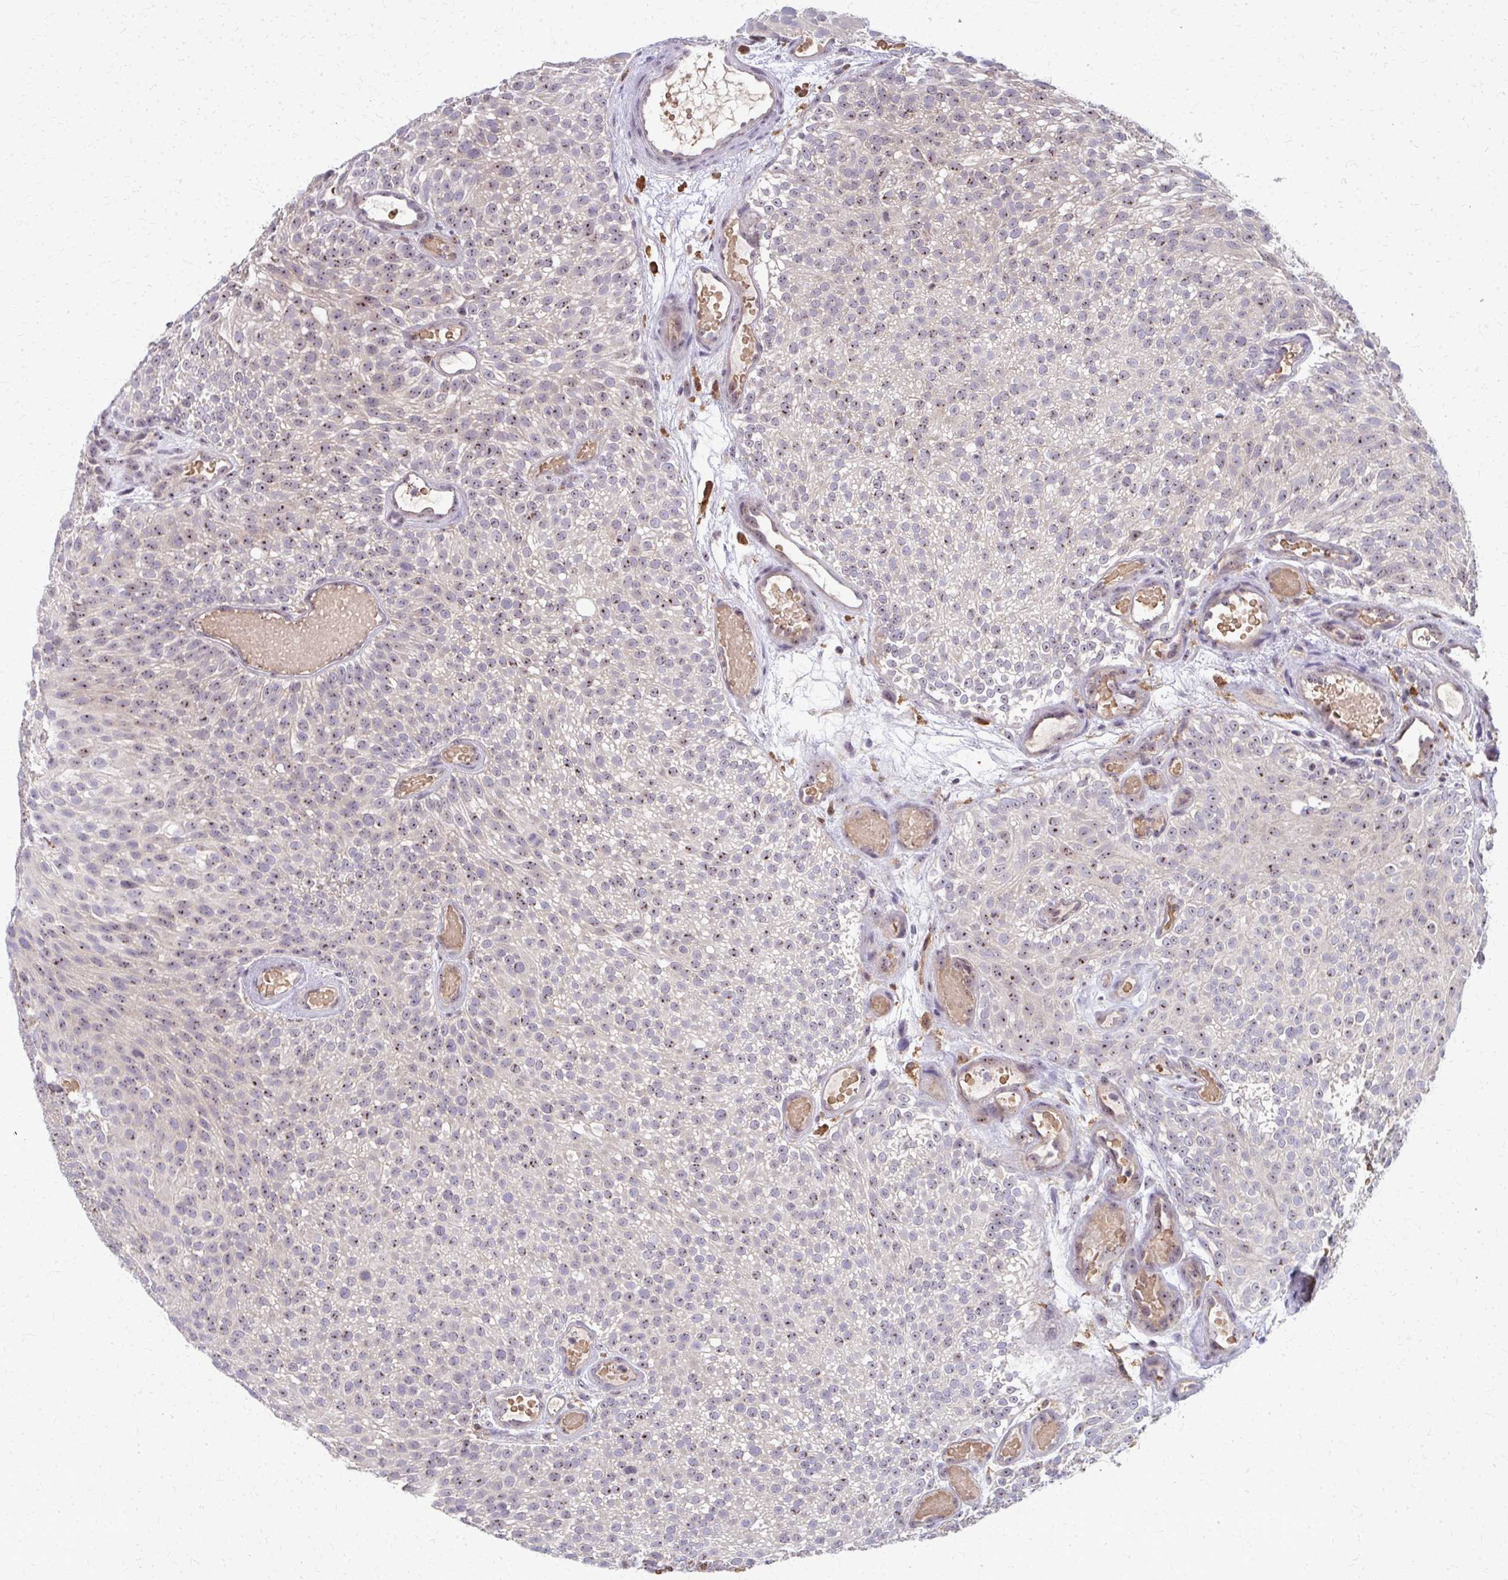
{"staining": {"intensity": "moderate", "quantity": "25%-75%", "location": "nuclear"}, "tissue": "urothelial cancer", "cell_type": "Tumor cells", "image_type": "cancer", "snomed": [{"axis": "morphology", "description": "Urothelial carcinoma, Low grade"}, {"axis": "topography", "description": "Urinary bladder"}], "caption": "This is an image of immunohistochemistry staining of low-grade urothelial carcinoma, which shows moderate expression in the nuclear of tumor cells.", "gene": "NUDT16", "patient": {"sex": "male", "age": 78}}